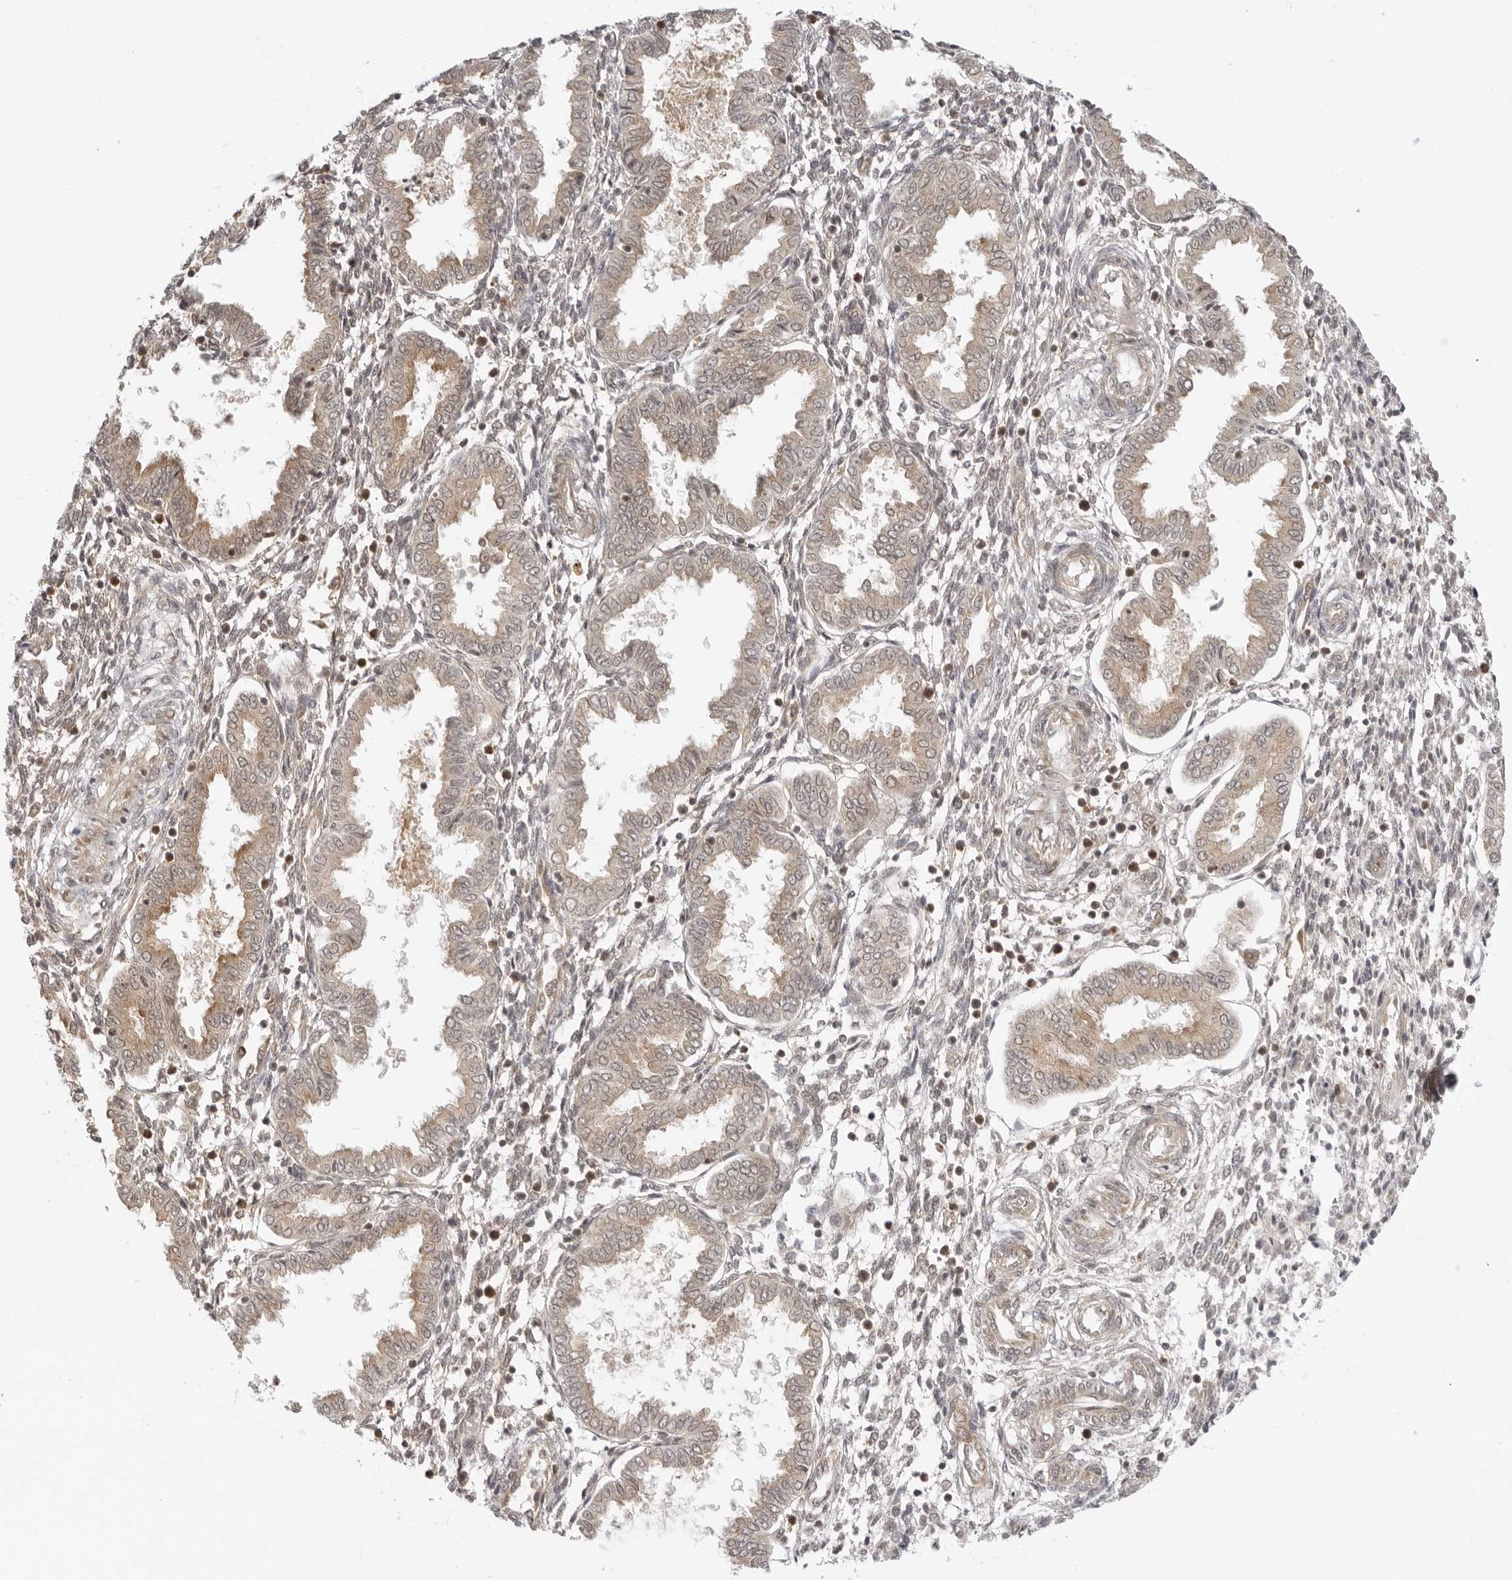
{"staining": {"intensity": "weak", "quantity": "25%-75%", "location": "cytoplasmic/membranous"}, "tissue": "endometrium", "cell_type": "Cells in endometrial stroma", "image_type": "normal", "snomed": [{"axis": "morphology", "description": "Normal tissue, NOS"}, {"axis": "topography", "description": "Endometrium"}], "caption": "Immunohistochemical staining of unremarkable human endometrium demonstrates 25%-75% levels of weak cytoplasmic/membranous protein positivity in about 25%-75% of cells in endometrial stroma.", "gene": "PRRC2C", "patient": {"sex": "female", "age": 33}}